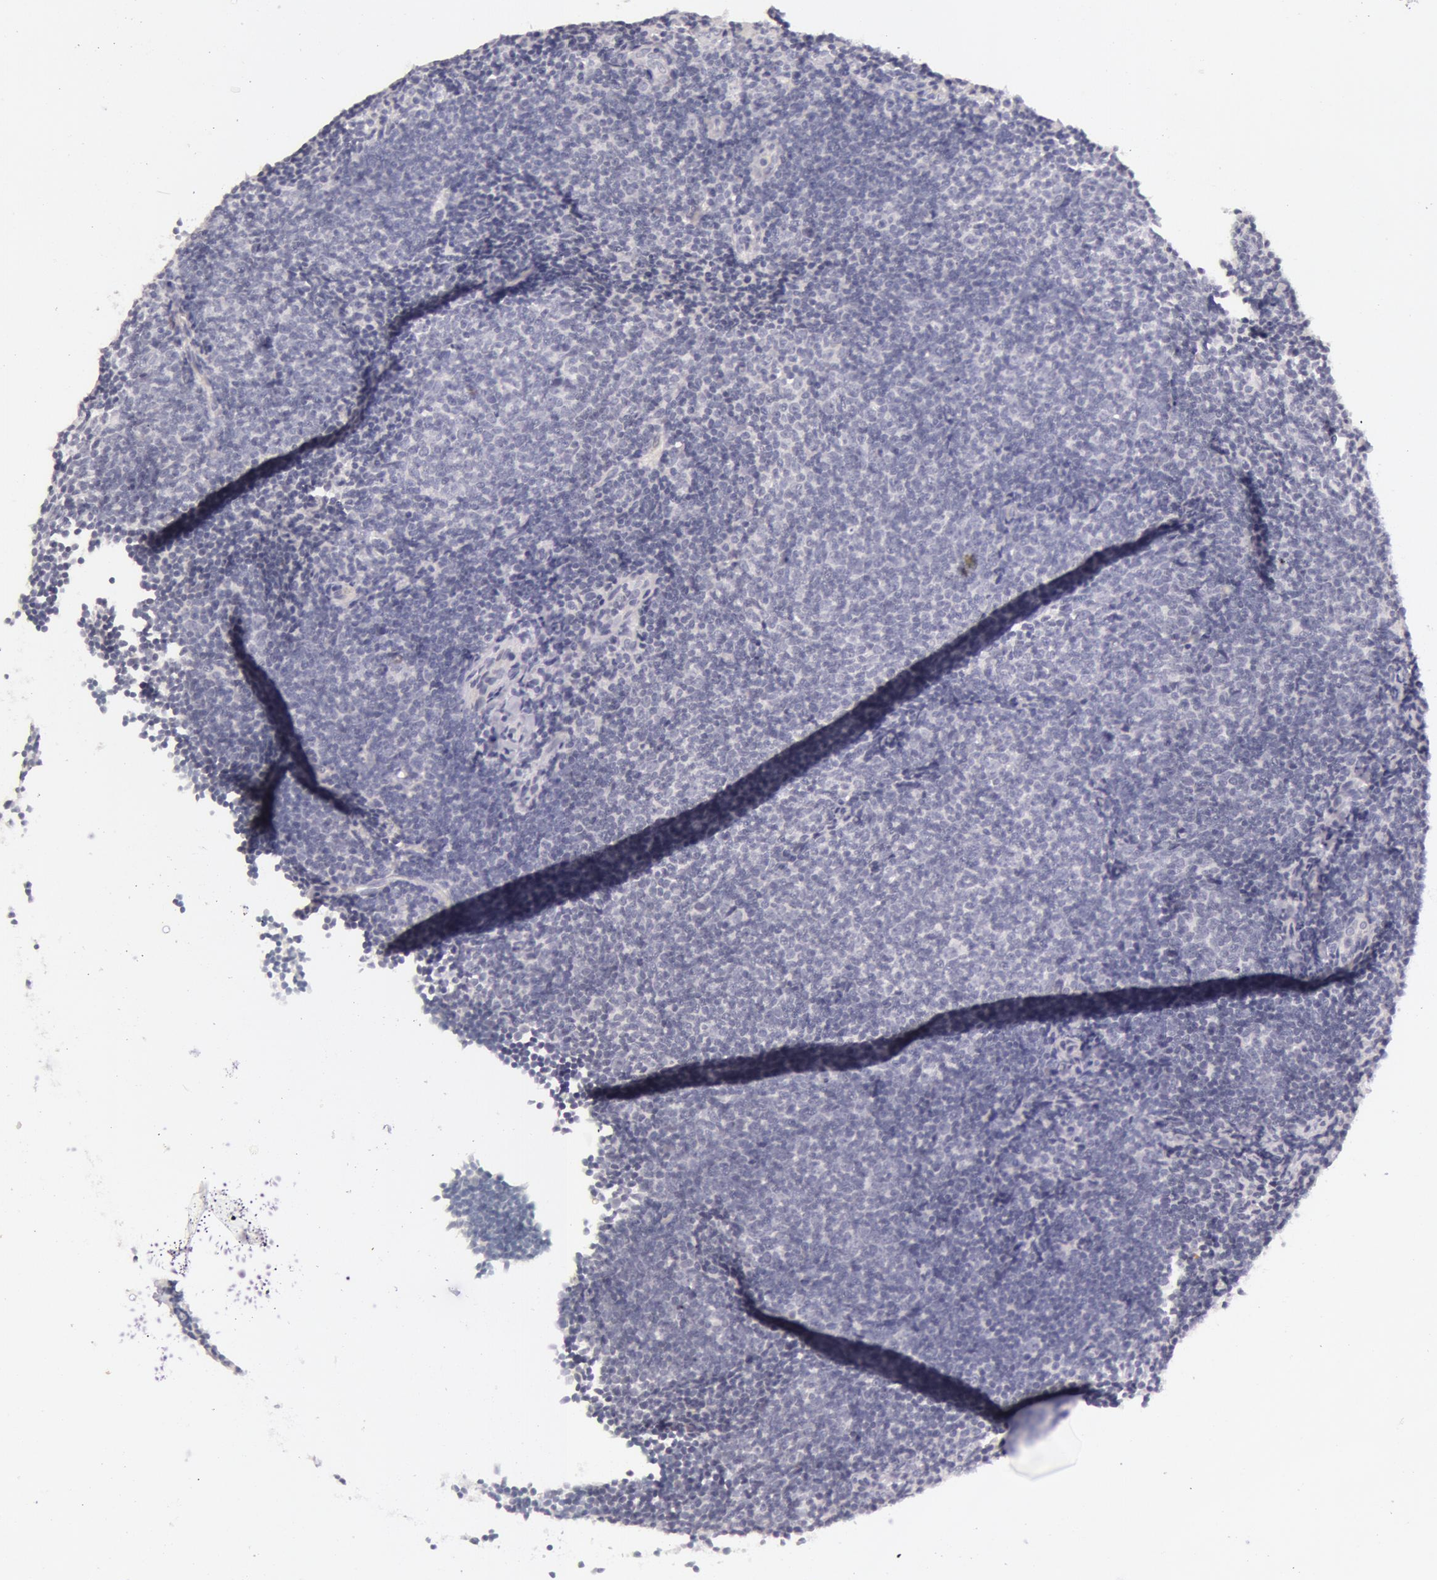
{"staining": {"intensity": "negative", "quantity": "none", "location": "none"}, "tissue": "lymphoma", "cell_type": "Tumor cells", "image_type": "cancer", "snomed": [{"axis": "morphology", "description": "Malignant lymphoma, non-Hodgkin's type, Low grade"}, {"axis": "topography", "description": "Lymph node"}], "caption": "DAB immunohistochemical staining of human low-grade malignant lymphoma, non-Hodgkin's type displays no significant positivity in tumor cells. Nuclei are stained in blue.", "gene": "RBMY1F", "patient": {"sex": "male", "age": 49}}